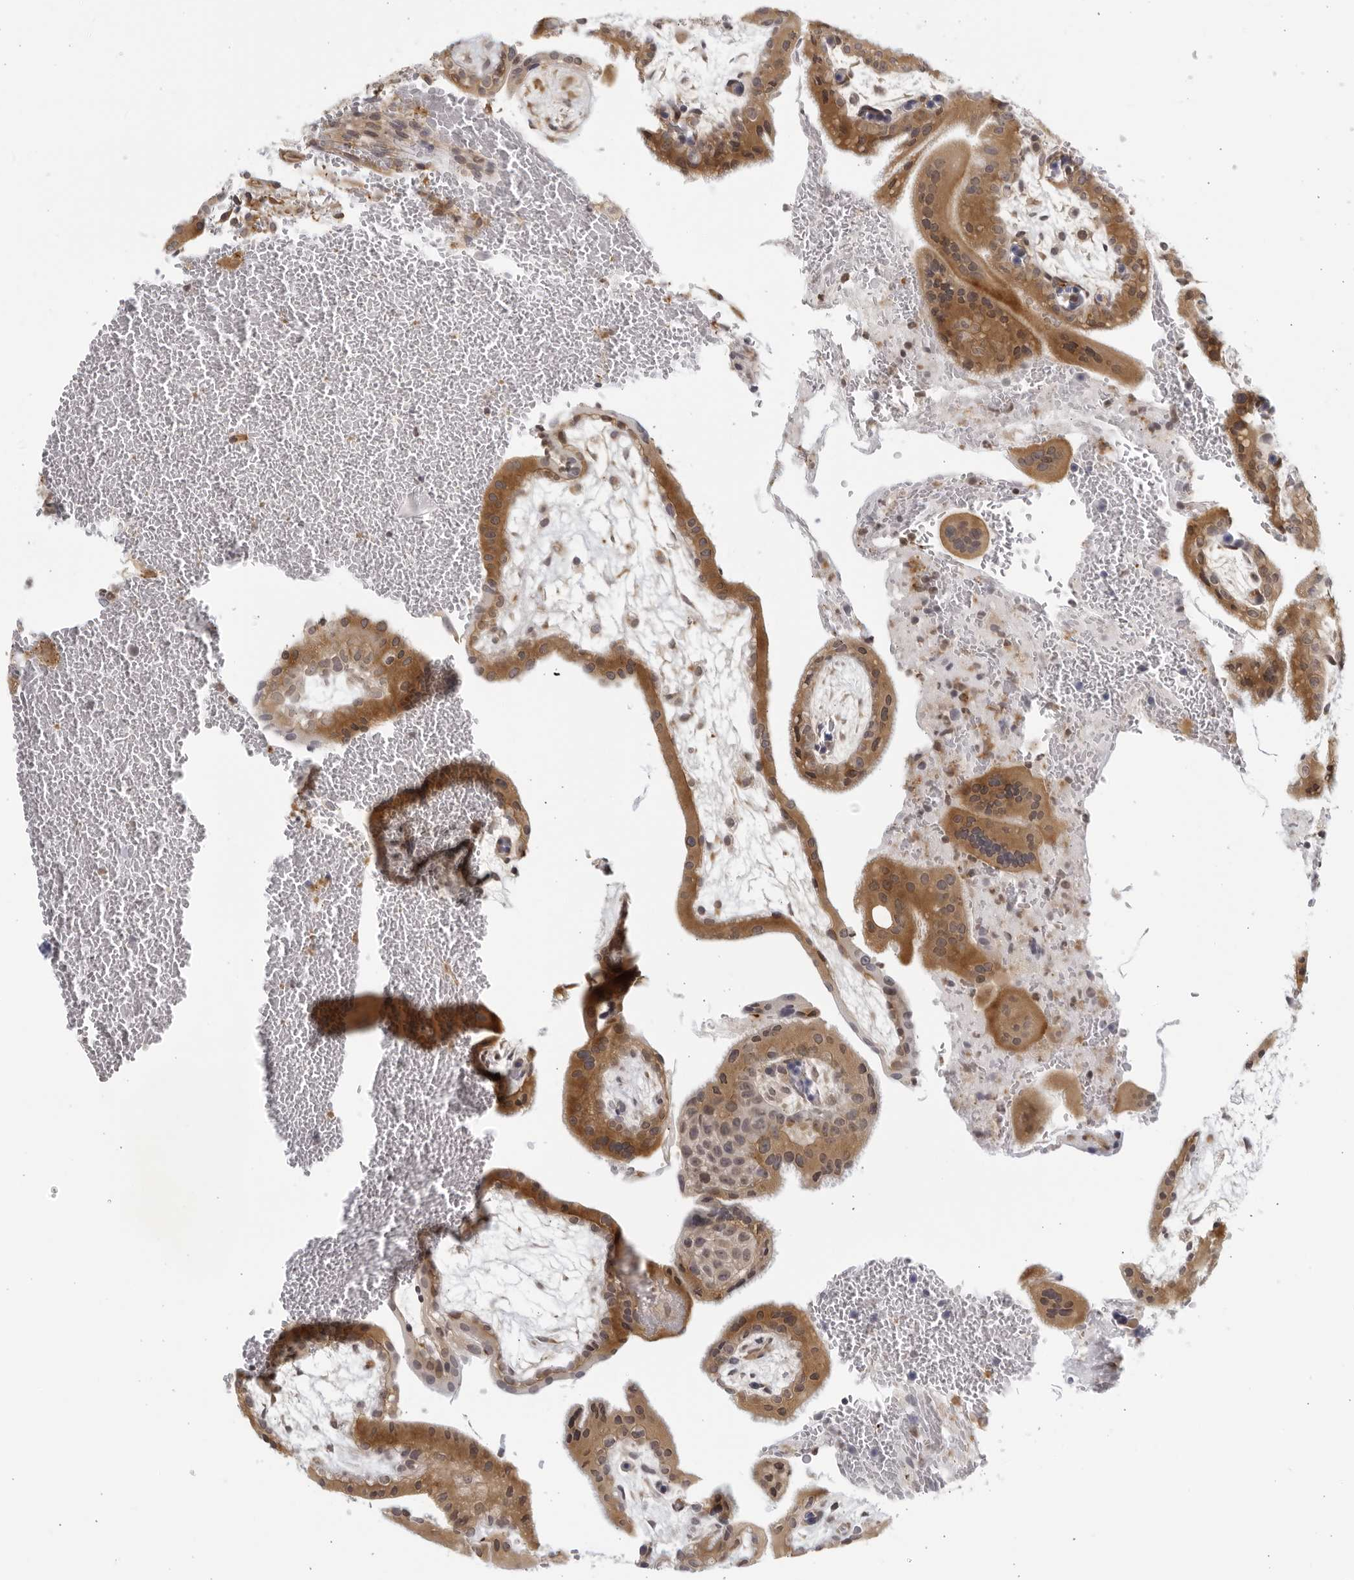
{"staining": {"intensity": "moderate", "quantity": ">75%", "location": "cytoplasmic/membranous"}, "tissue": "placenta", "cell_type": "Decidual cells", "image_type": "normal", "snomed": [{"axis": "morphology", "description": "Normal tissue, NOS"}, {"axis": "topography", "description": "Placenta"}], "caption": "Unremarkable placenta demonstrates moderate cytoplasmic/membranous expression in approximately >75% of decidual cells, visualized by immunohistochemistry. The protein of interest is shown in brown color, while the nuclei are stained blue.", "gene": "SERTAD4", "patient": {"sex": "female", "age": 35}}